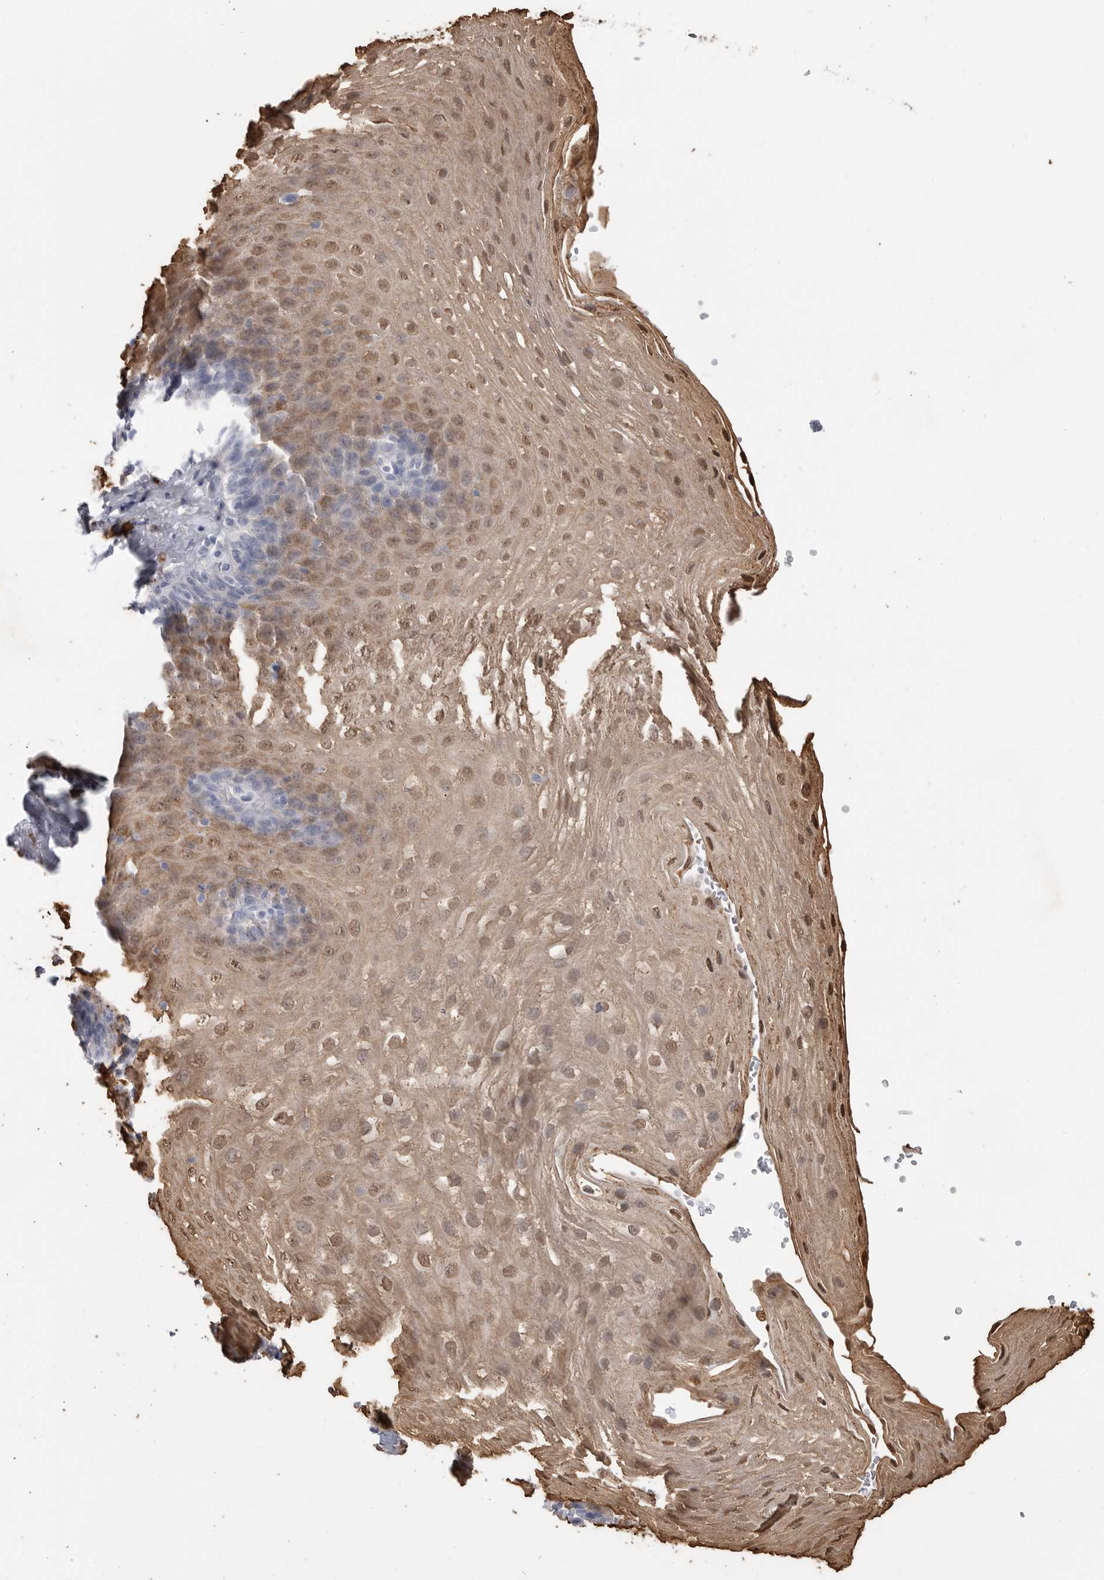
{"staining": {"intensity": "moderate", "quantity": "25%-75%", "location": "nuclear"}, "tissue": "esophagus", "cell_type": "Squamous epithelial cells", "image_type": "normal", "snomed": [{"axis": "morphology", "description": "Normal tissue, NOS"}, {"axis": "topography", "description": "Esophagus"}], "caption": "Normal esophagus displays moderate nuclear expression in approximately 25%-75% of squamous epithelial cells, visualized by immunohistochemistry.", "gene": "CYB561D1", "patient": {"sex": "female", "age": 66}}